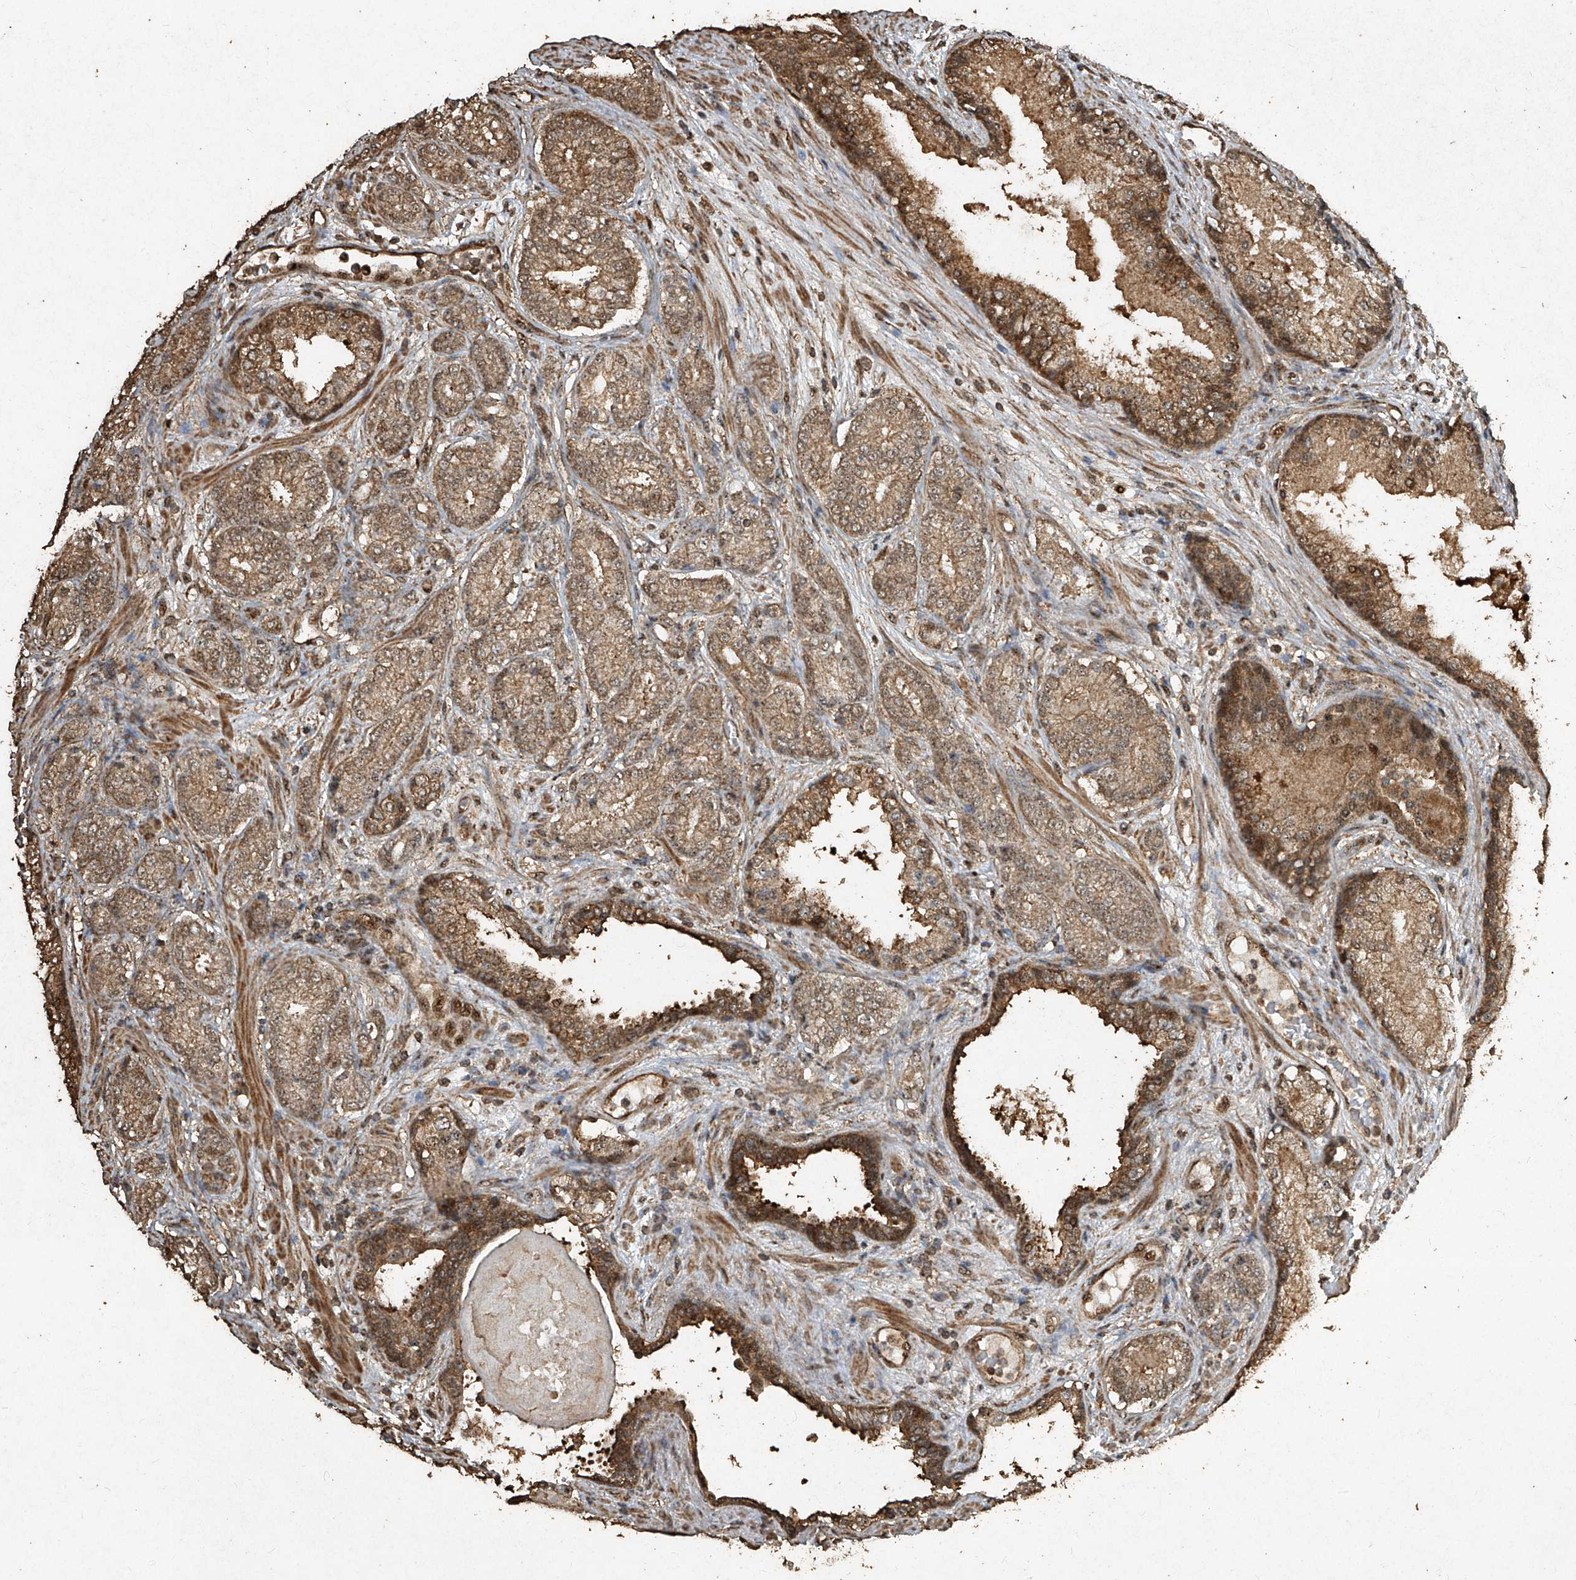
{"staining": {"intensity": "moderate", "quantity": "25%-75%", "location": "cytoplasmic/membranous"}, "tissue": "prostate cancer", "cell_type": "Tumor cells", "image_type": "cancer", "snomed": [{"axis": "morphology", "description": "Adenocarcinoma, High grade"}, {"axis": "topography", "description": "Prostate"}], "caption": "High-magnification brightfield microscopy of adenocarcinoma (high-grade) (prostate) stained with DAB (3,3'-diaminobenzidine) (brown) and counterstained with hematoxylin (blue). tumor cells exhibit moderate cytoplasmic/membranous staining is appreciated in approximately25%-75% of cells. Ihc stains the protein in brown and the nuclei are stained blue.", "gene": "ERBB3", "patient": {"sex": "male", "age": 61}}